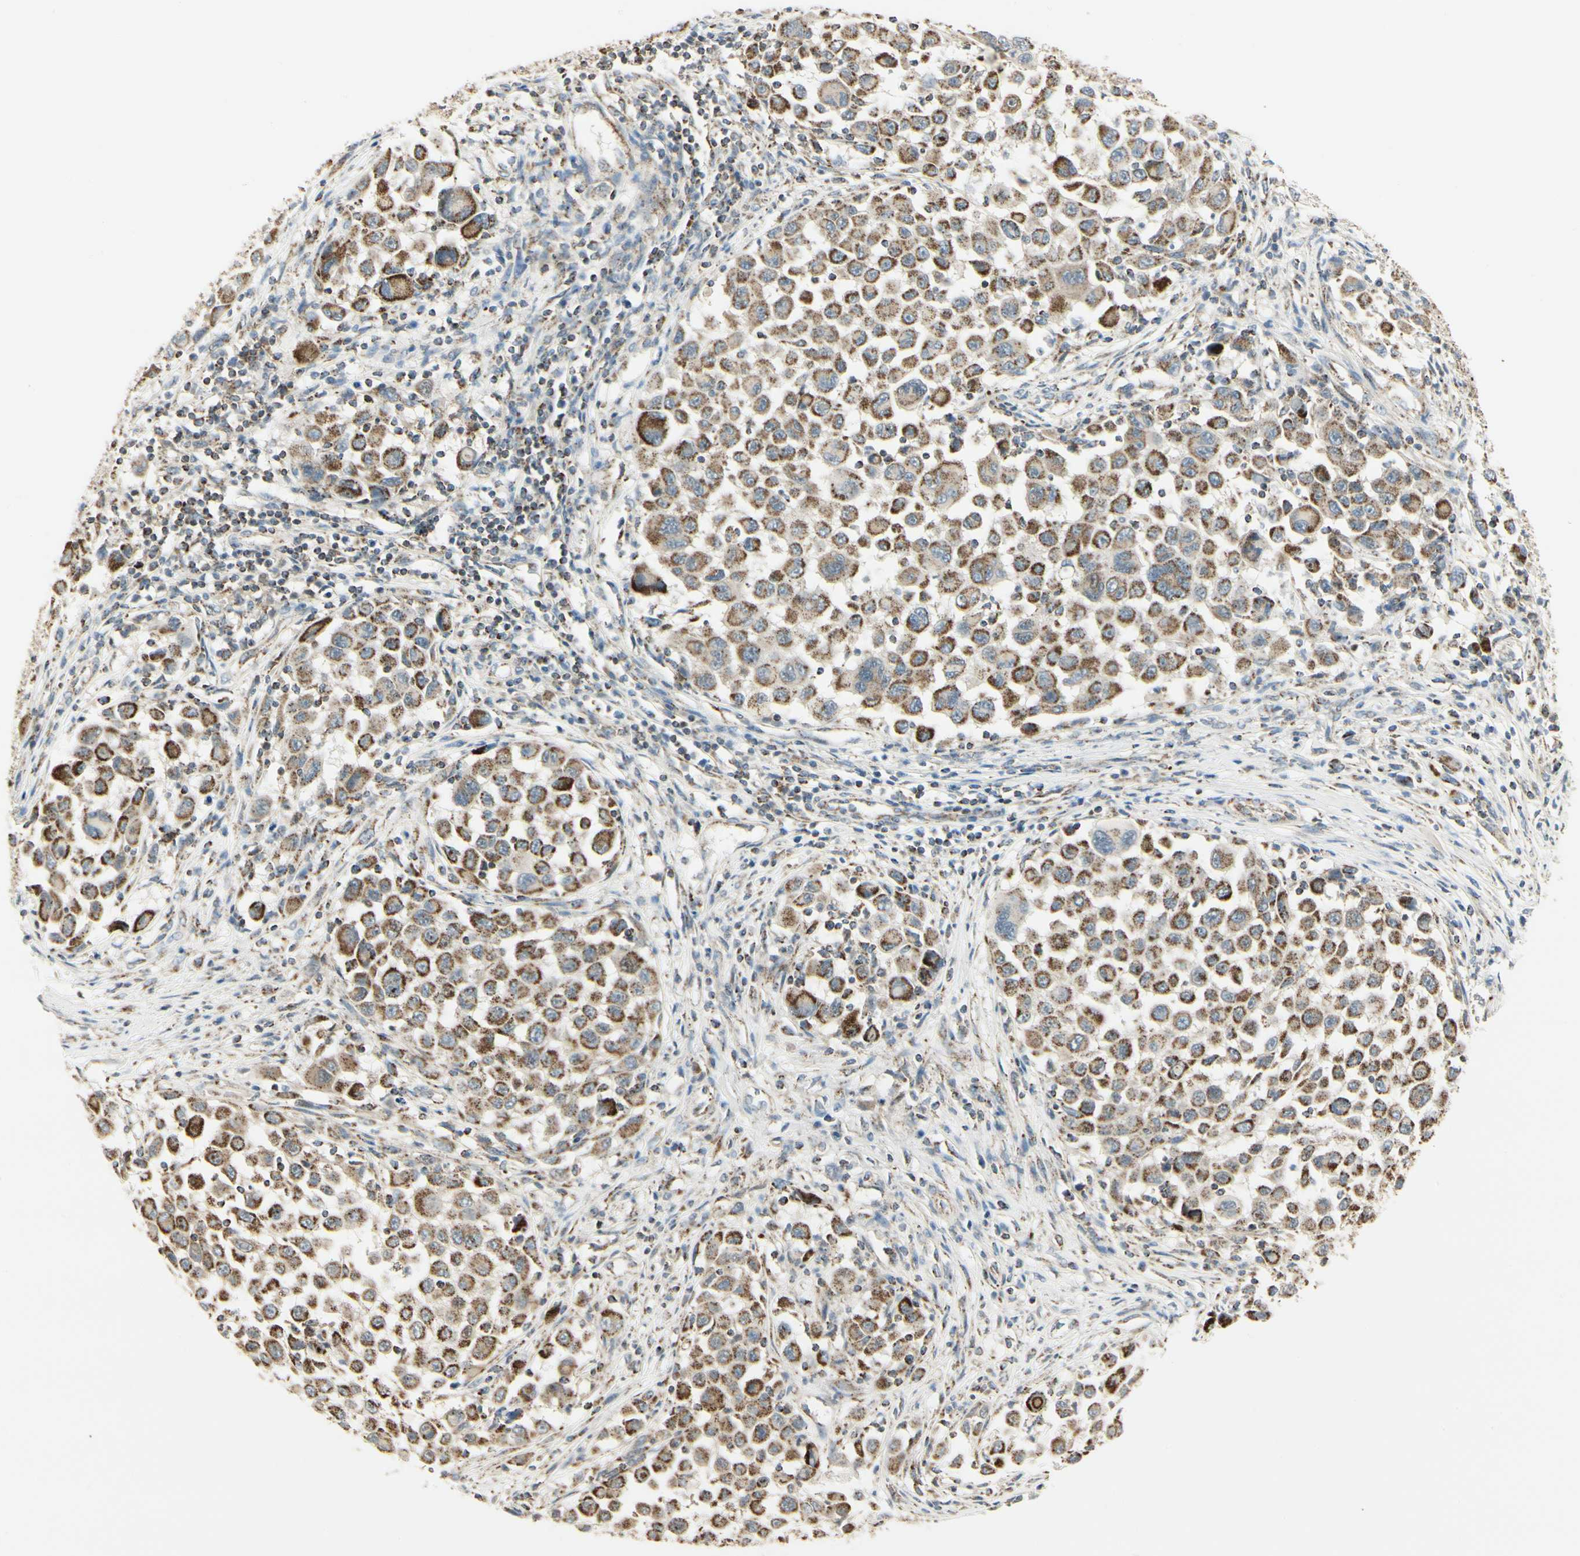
{"staining": {"intensity": "strong", "quantity": ">75%", "location": "cytoplasmic/membranous"}, "tissue": "melanoma", "cell_type": "Tumor cells", "image_type": "cancer", "snomed": [{"axis": "morphology", "description": "Malignant melanoma, Metastatic site"}, {"axis": "topography", "description": "Lymph node"}], "caption": "High-magnification brightfield microscopy of malignant melanoma (metastatic site) stained with DAB (brown) and counterstained with hematoxylin (blue). tumor cells exhibit strong cytoplasmic/membranous staining is appreciated in about>75% of cells. Immunohistochemistry stains the protein in brown and the nuclei are stained blue.", "gene": "ANKS6", "patient": {"sex": "male", "age": 61}}